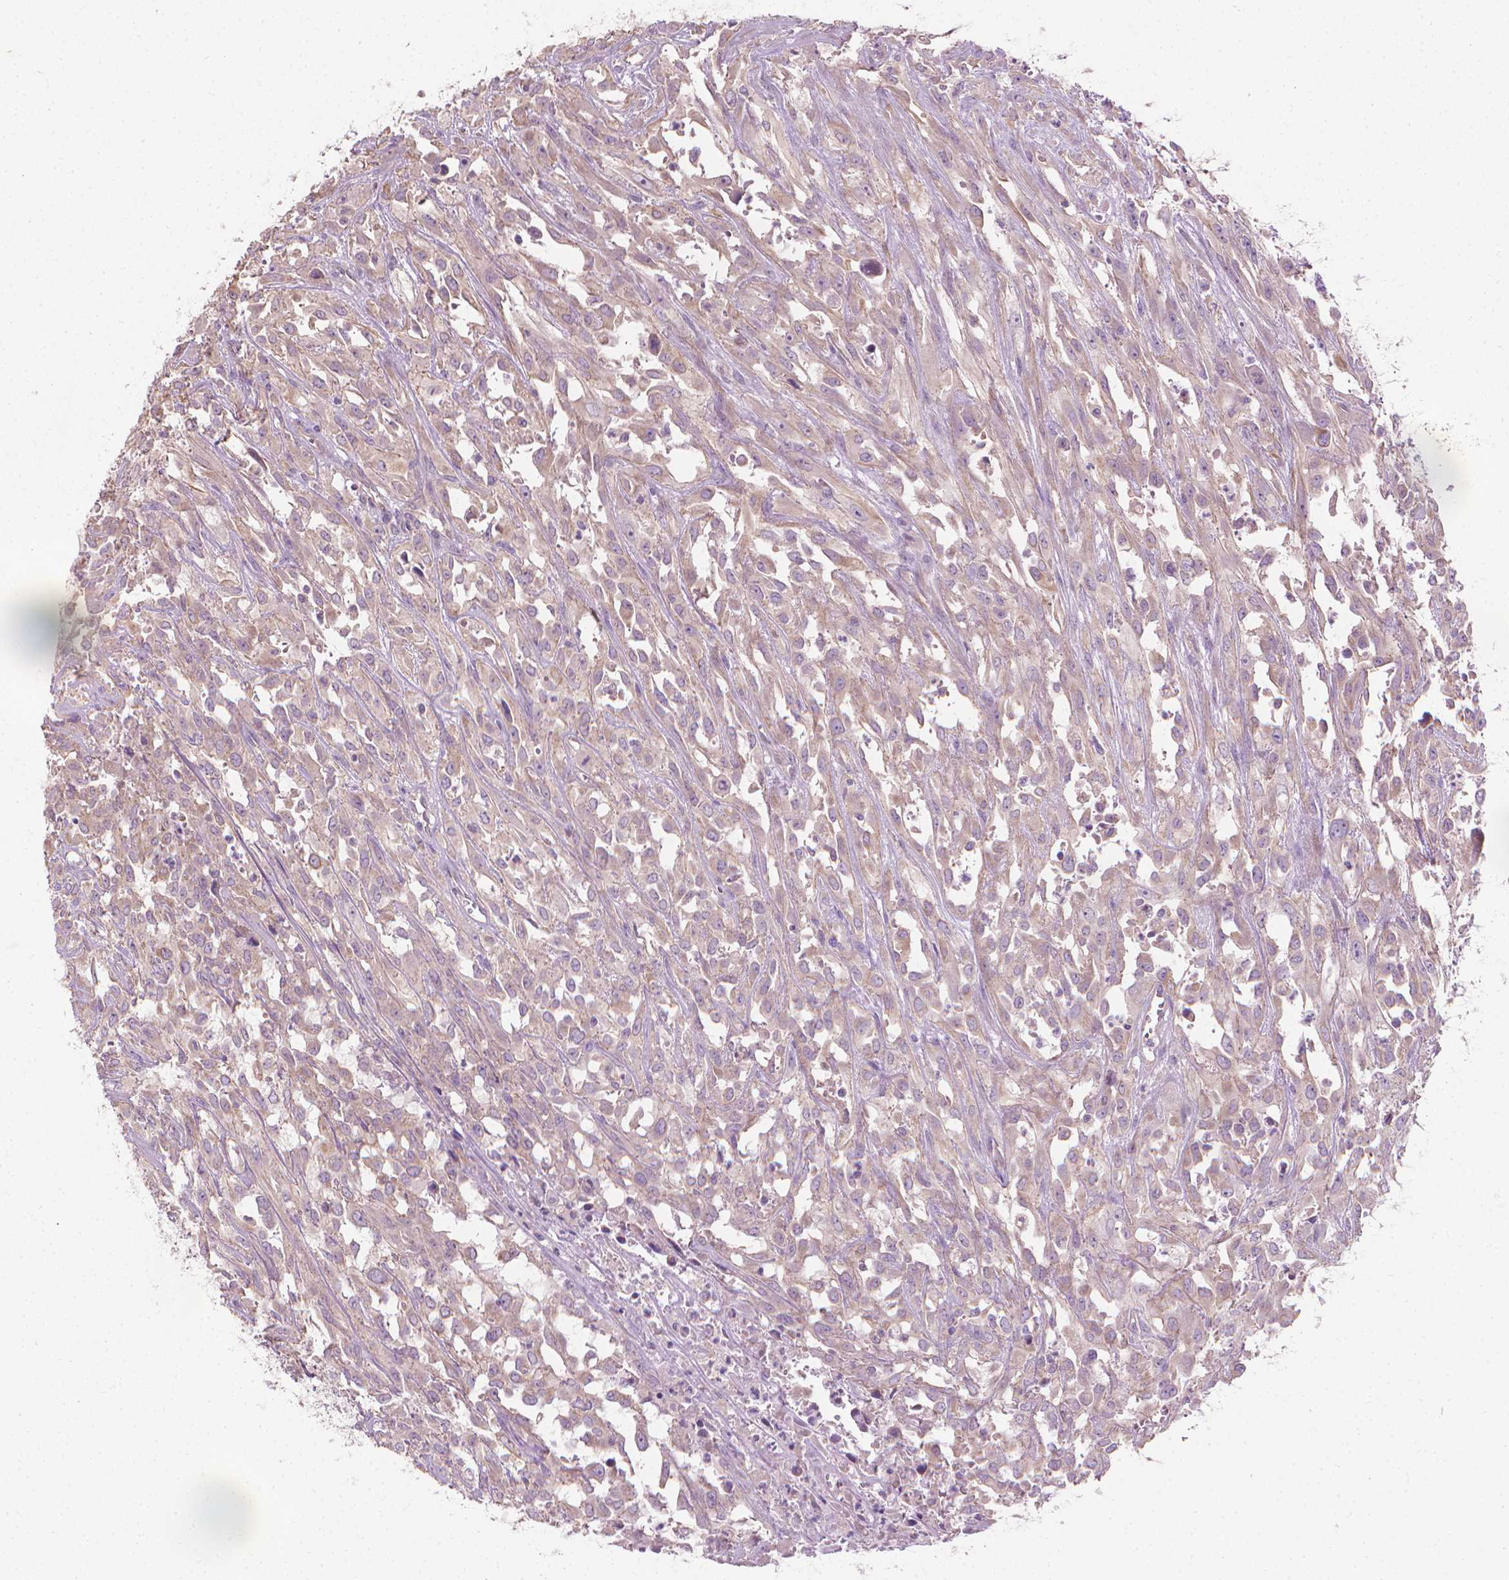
{"staining": {"intensity": "weak", "quantity": "<25%", "location": "cytoplasmic/membranous"}, "tissue": "urothelial cancer", "cell_type": "Tumor cells", "image_type": "cancer", "snomed": [{"axis": "morphology", "description": "Urothelial carcinoma, High grade"}, {"axis": "topography", "description": "Urinary bladder"}], "caption": "Tumor cells show no significant protein positivity in urothelial carcinoma (high-grade).", "gene": "RIIAD1", "patient": {"sex": "male", "age": 67}}